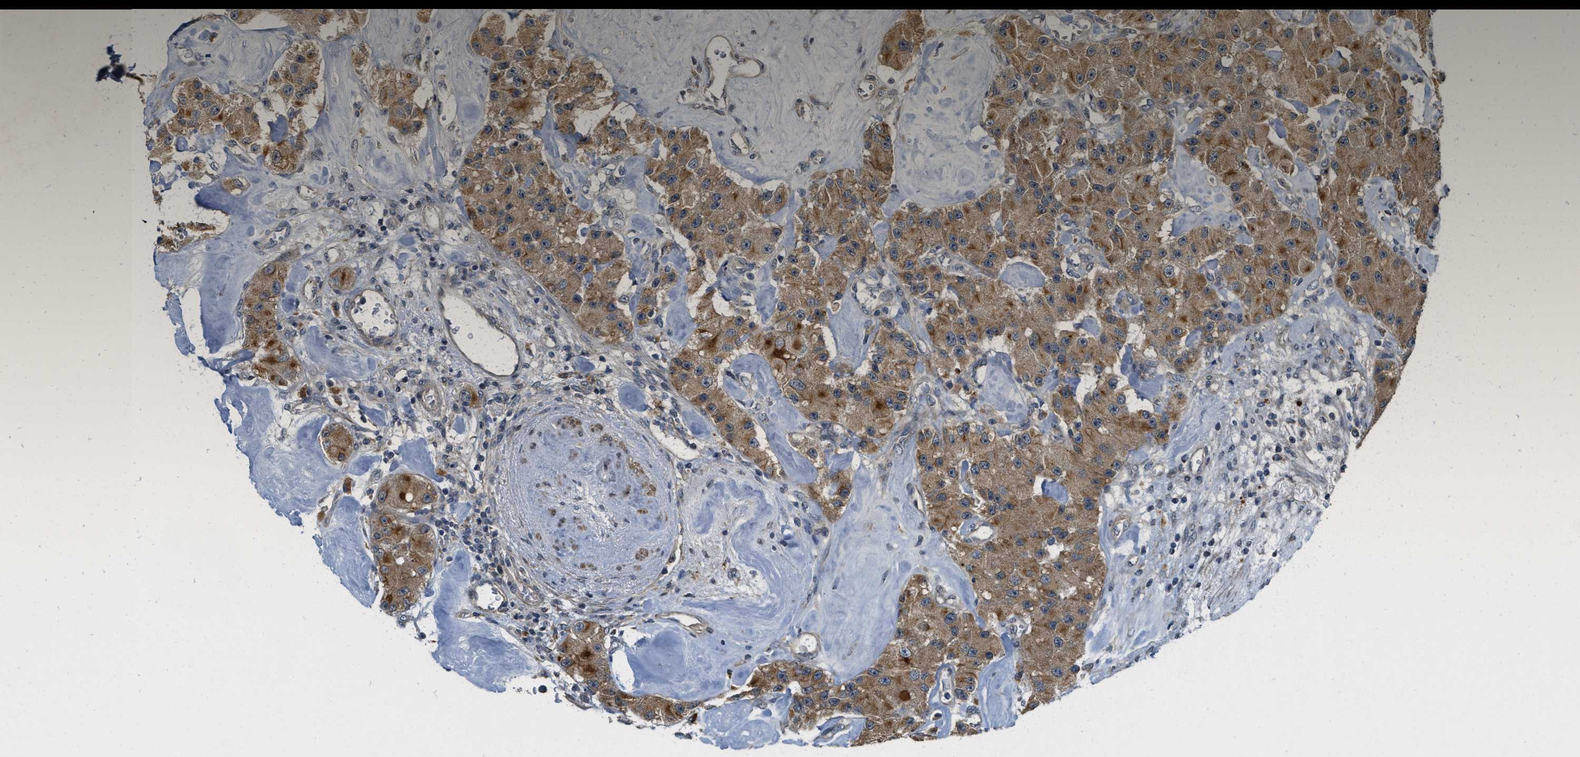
{"staining": {"intensity": "moderate", "quantity": ">75%", "location": "cytoplasmic/membranous"}, "tissue": "carcinoid", "cell_type": "Tumor cells", "image_type": "cancer", "snomed": [{"axis": "morphology", "description": "Carcinoid, malignant, NOS"}, {"axis": "topography", "description": "Pancreas"}], "caption": "A brown stain labels moderate cytoplasmic/membranous positivity of a protein in human carcinoid (malignant) tumor cells.", "gene": "CDKN2C", "patient": {"sex": "male", "age": 41}}